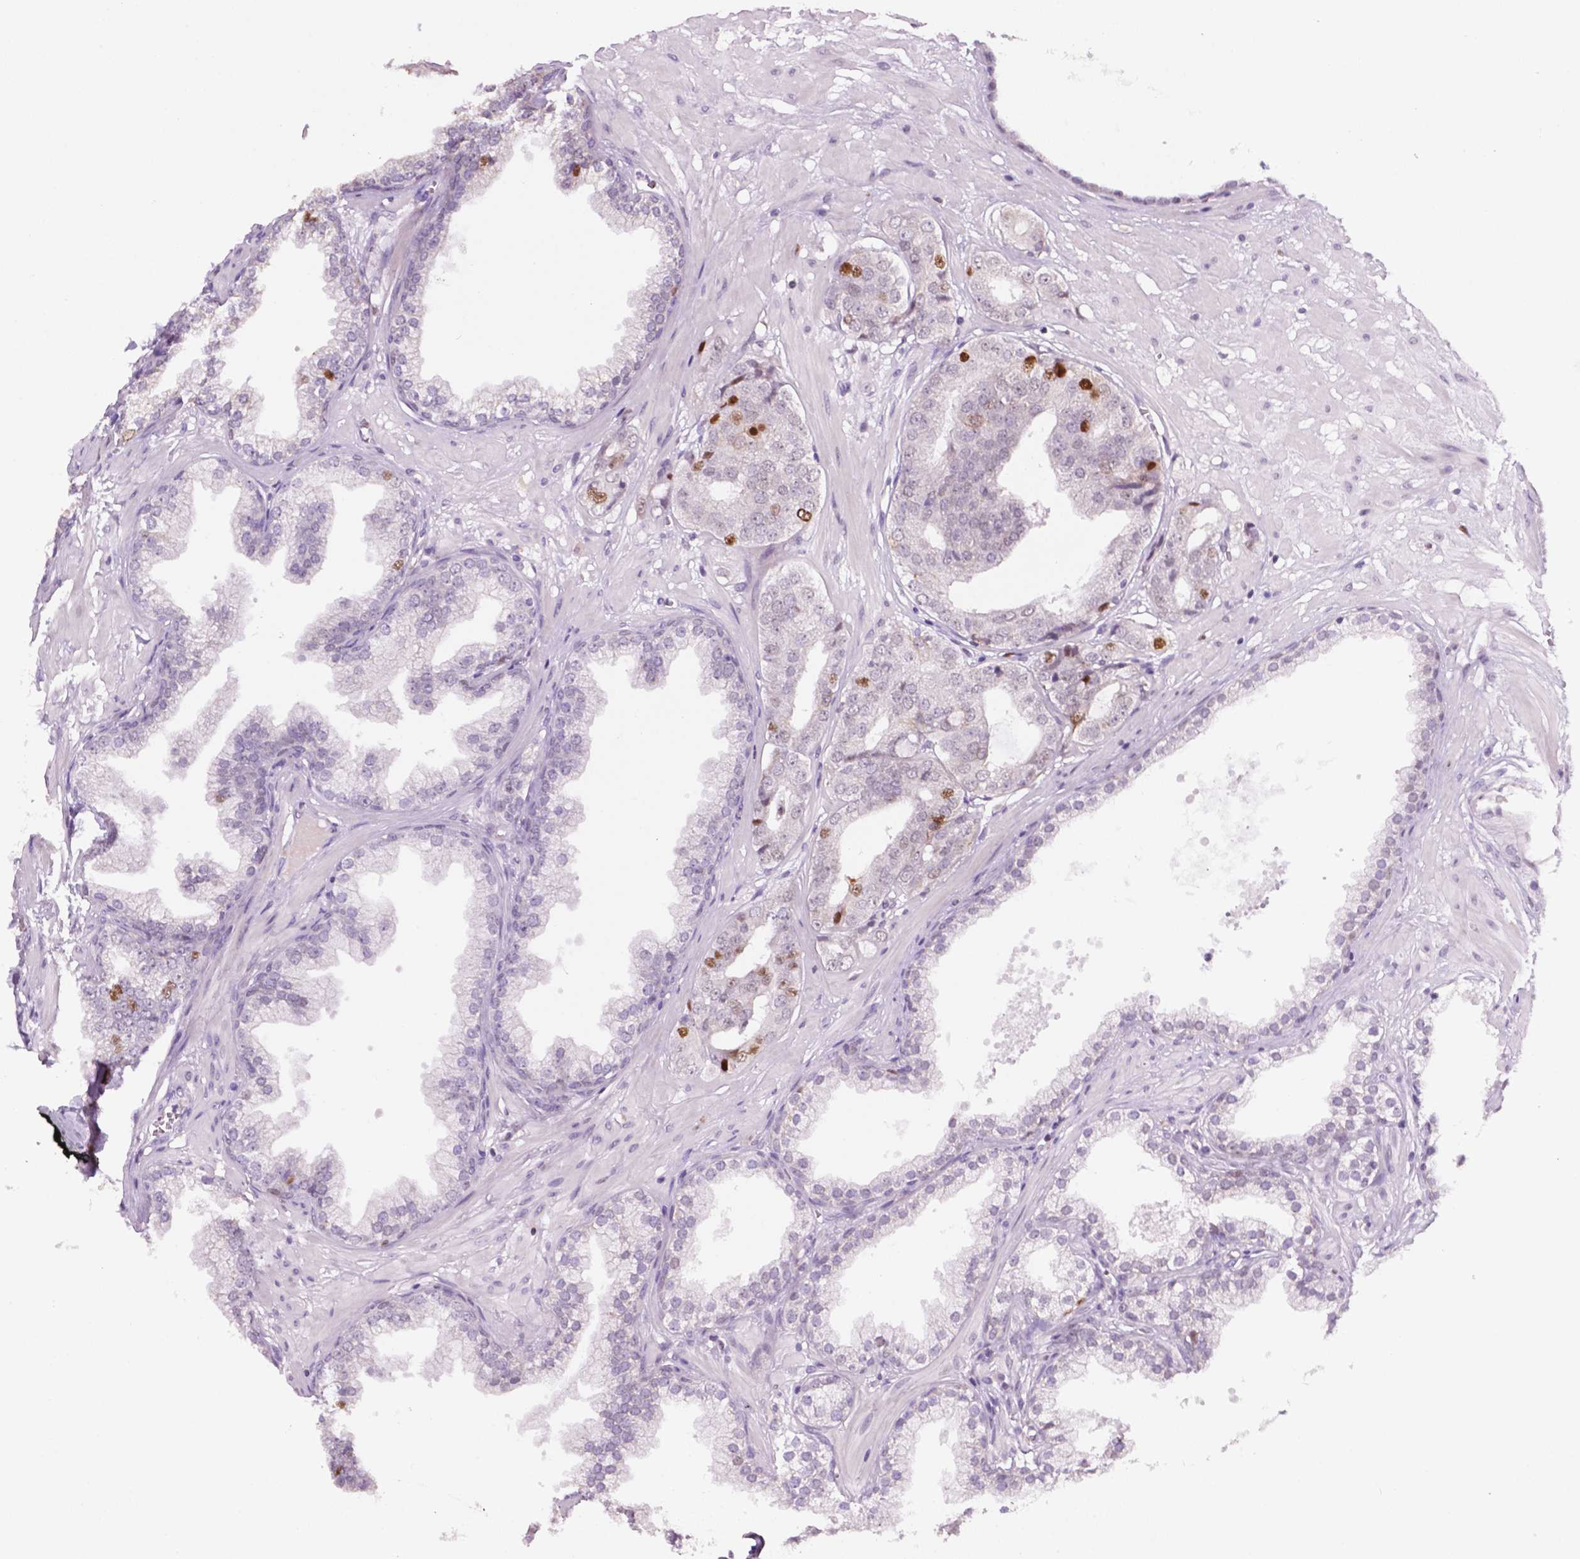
{"staining": {"intensity": "moderate", "quantity": "25%-75%", "location": "nuclear"}, "tissue": "prostate cancer", "cell_type": "Tumor cells", "image_type": "cancer", "snomed": [{"axis": "morphology", "description": "Adenocarcinoma, Low grade"}, {"axis": "topography", "description": "Prostate"}], "caption": "Prostate adenocarcinoma (low-grade) was stained to show a protein in brown. There is medium levels of moderate nuclear expression in about 25%-75% of tumor cells.", "gene": "NCAPH2", "patient": {"sex": "male", "age": 60}}